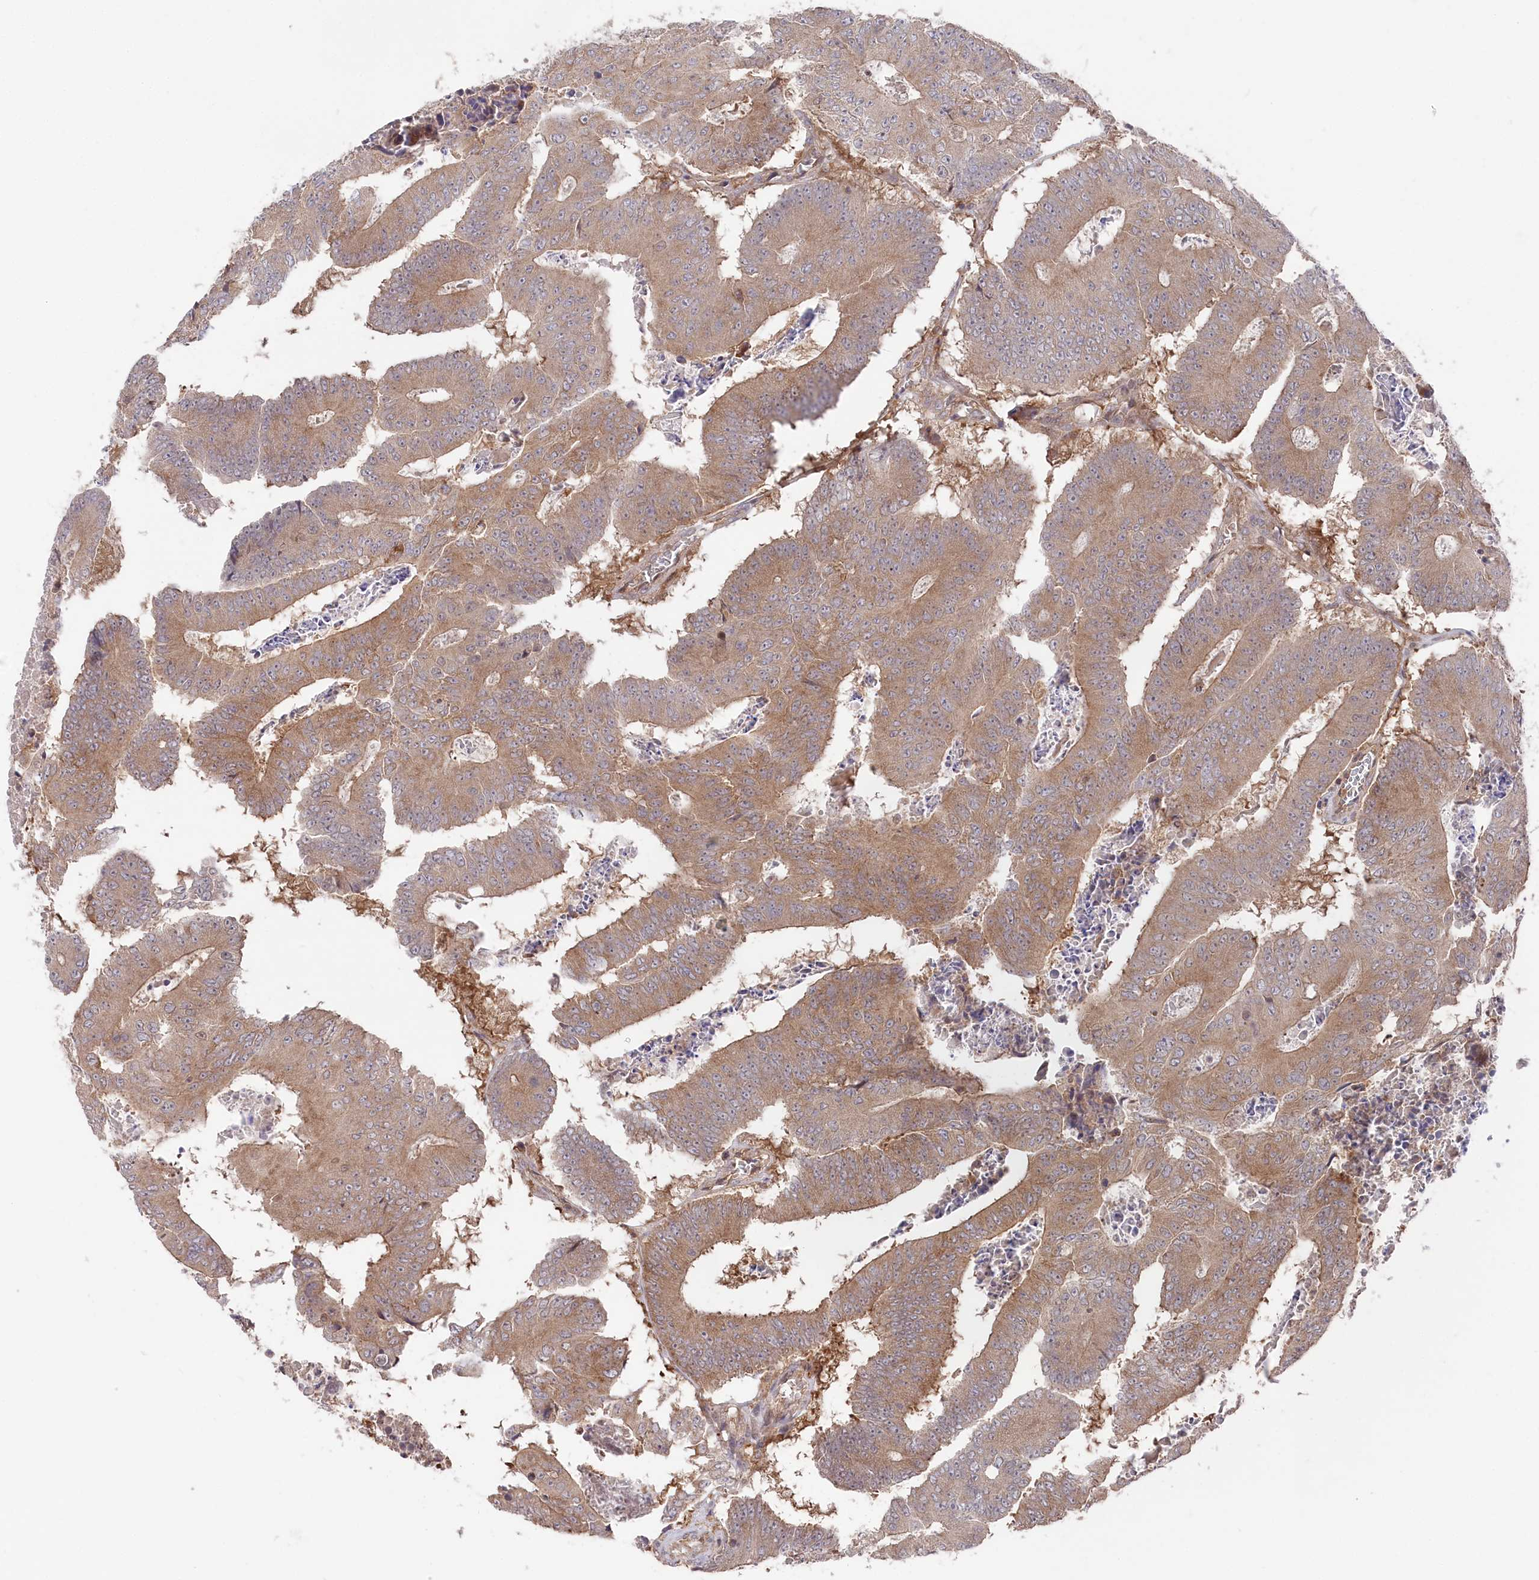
{"staining": {"intensity": "weak", "quantity": ">75%", "location": "cytoplasmic/membranous"}, "tissue": "colorectal cancer", "cell_type": "Tumor cells", "image_type": "cancer", "snomed": [{"axis": "morphology", "description": "Adenocarcinoma, NOS"}, {"axis": "topography", "description": "Colon"}], "caption": "IHC photomicrograph of neoplastic tissue: colorectal cancer (adenocarcinoma) stained using immunohistochemistry reveals low levels of weak protein expression localized specifically in the cytoplasmic/membranous of tumor cells, appearing as a cytoplasmic/membranous brown color.", "gene": "PPP1R21", "patient": {"sex": "male", "age": 87}}